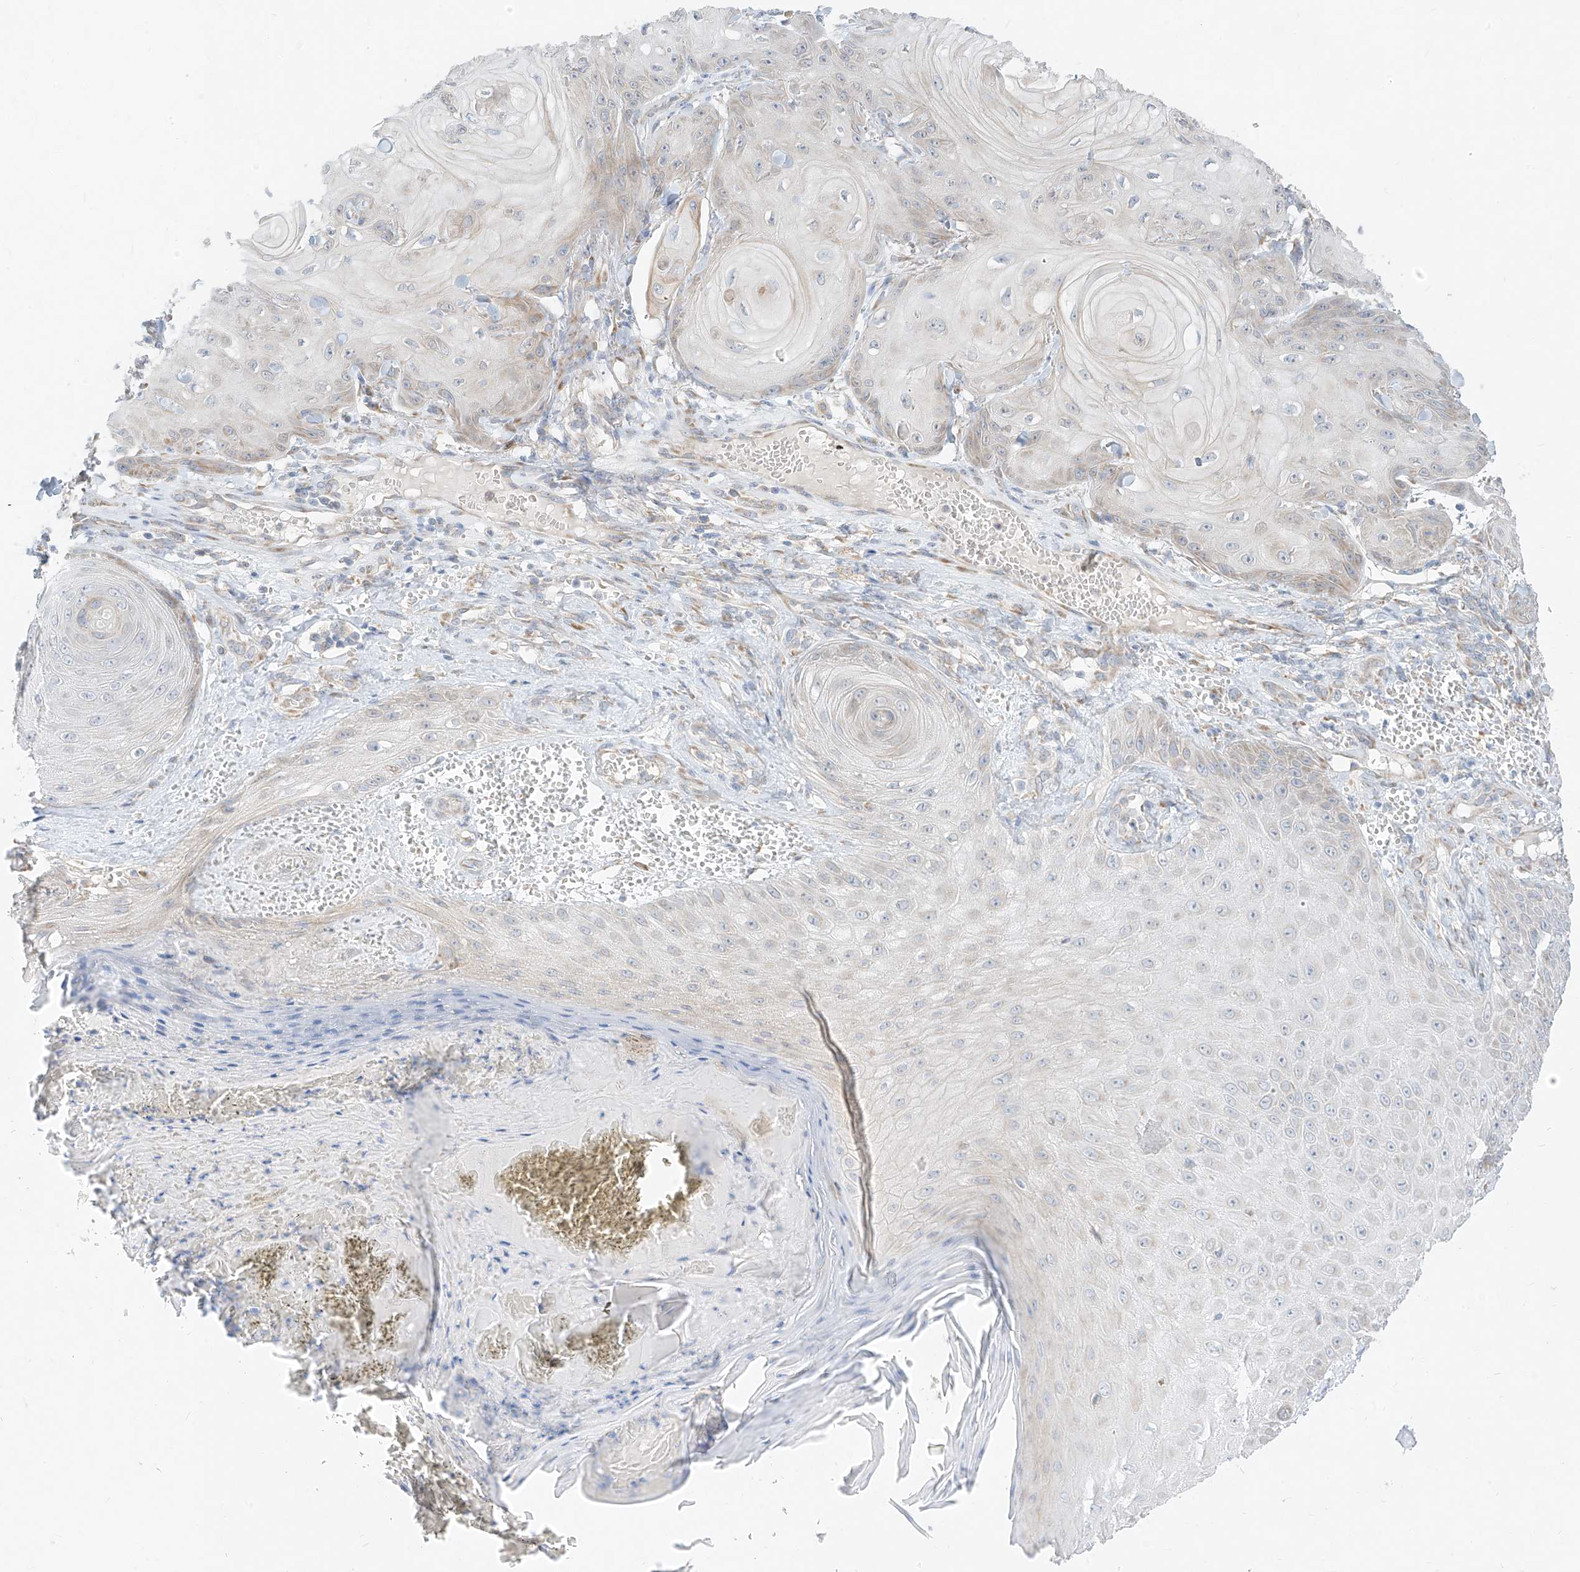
{"staining": {"intensity": "negative", "quantity": "none", "location": "none"}, "tissue": "skin cancer", "cell_type": "Tumor cells", "image_type": "cancer", "snomed": [{"axis": "morphology", "description": "Squamous cell carcinoma, NOS"}, {"axis": "topography", "description": "Skin"}], "caption": "Immunohistochemistry micrograph of skin cancer stained for a protein (brown), which shows no expression in tumor cells.", "gene": "STT3A", "patient": {"sex": "male", "age": 74}}